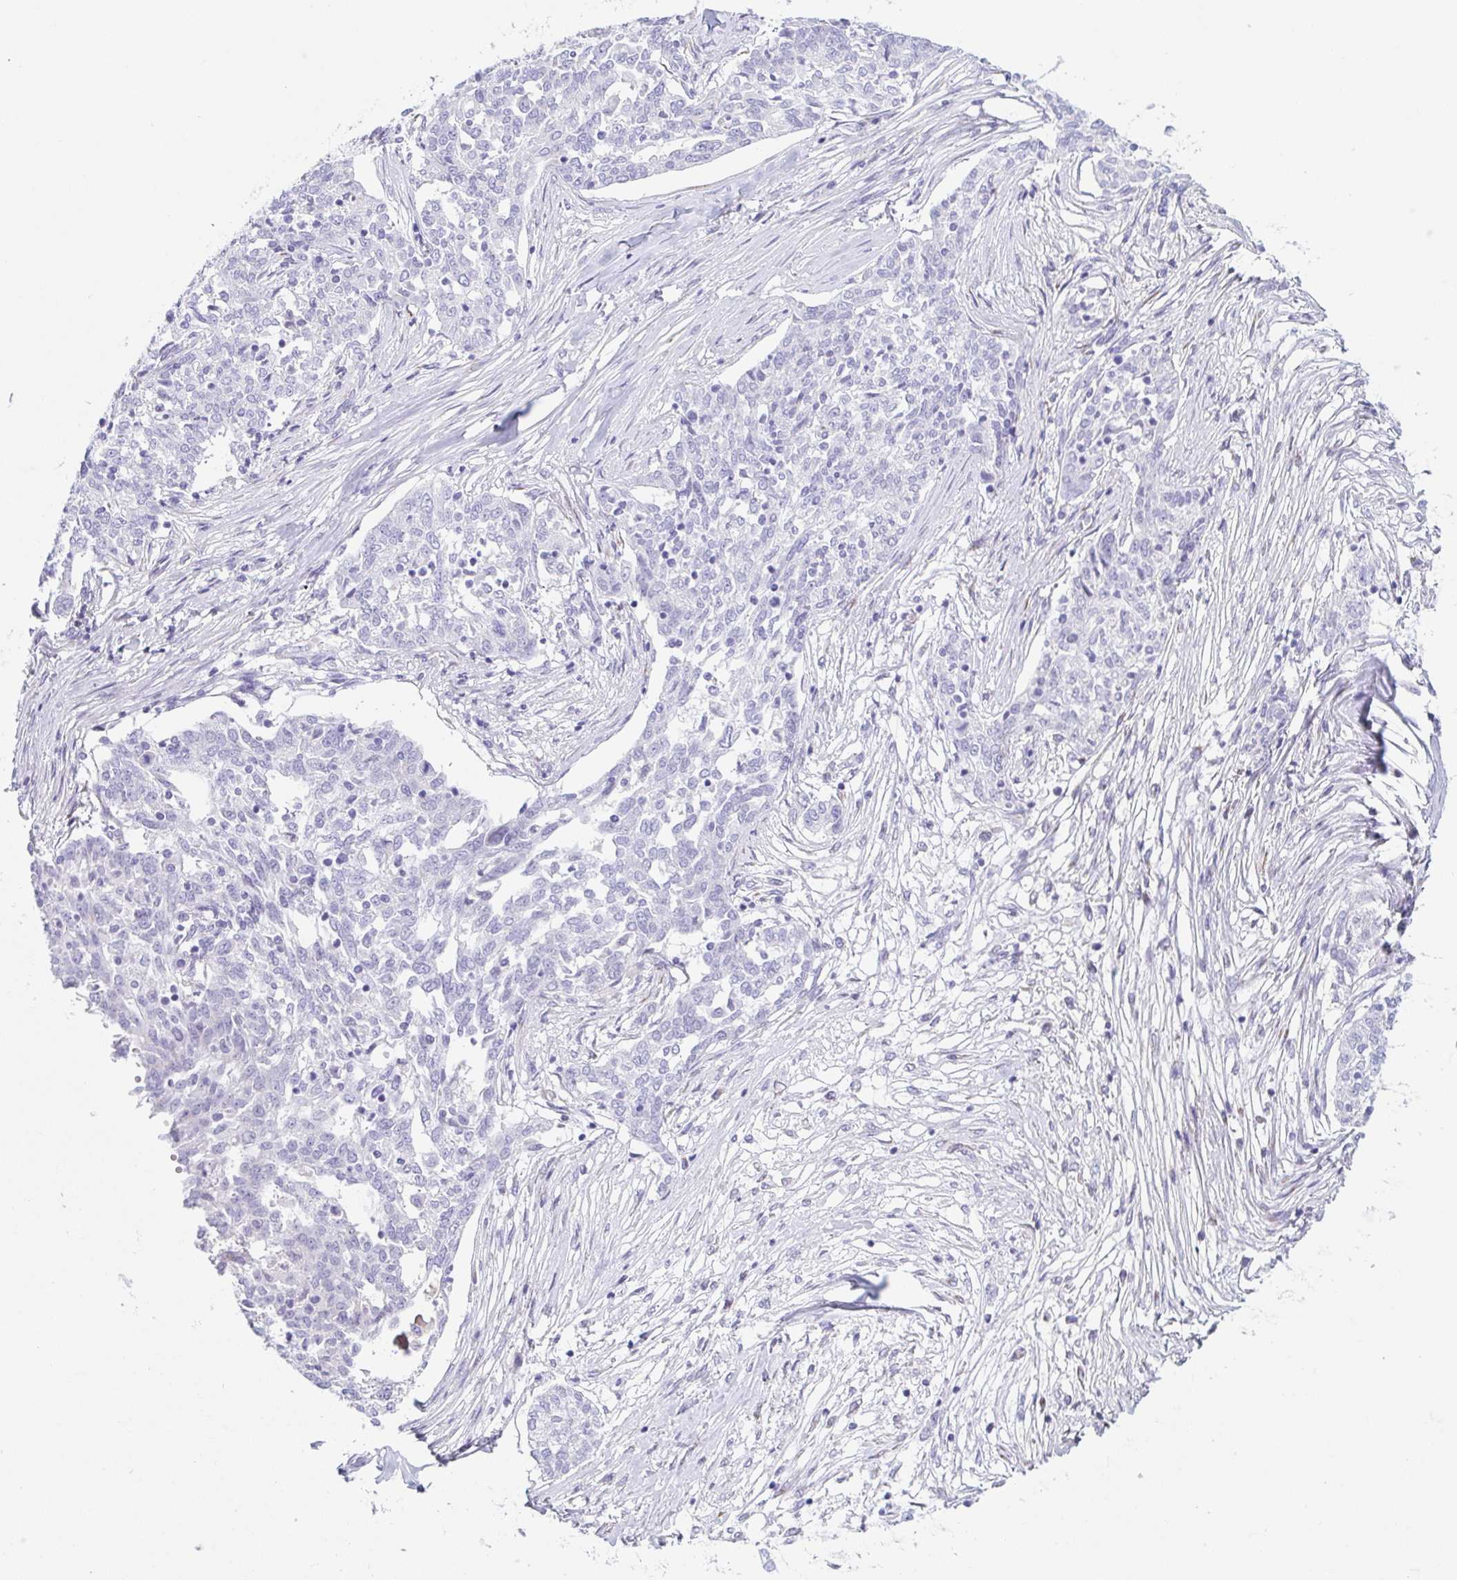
{"staining": {"intensity": "negative", "quantity": "none", "location": "none"}, "tissue": "ovarian cancer", "cell_type": "Tumor cells", "image_type": "cancer", "snomed": [{"axis": "morphology", "description": "Cystadenocarcinoma, serous, NOS"}, {"axis": "topography", "description": "Ovary"}], "caption": "Immunohistochemistry (IHC) image of serous cystadenocarcinoma (ovarian) stained for a protein (brown), which exhibits no staining in tumor cells.", "gene": "LDLRAD1", "patient": {"sex": "female", "age": 67}}